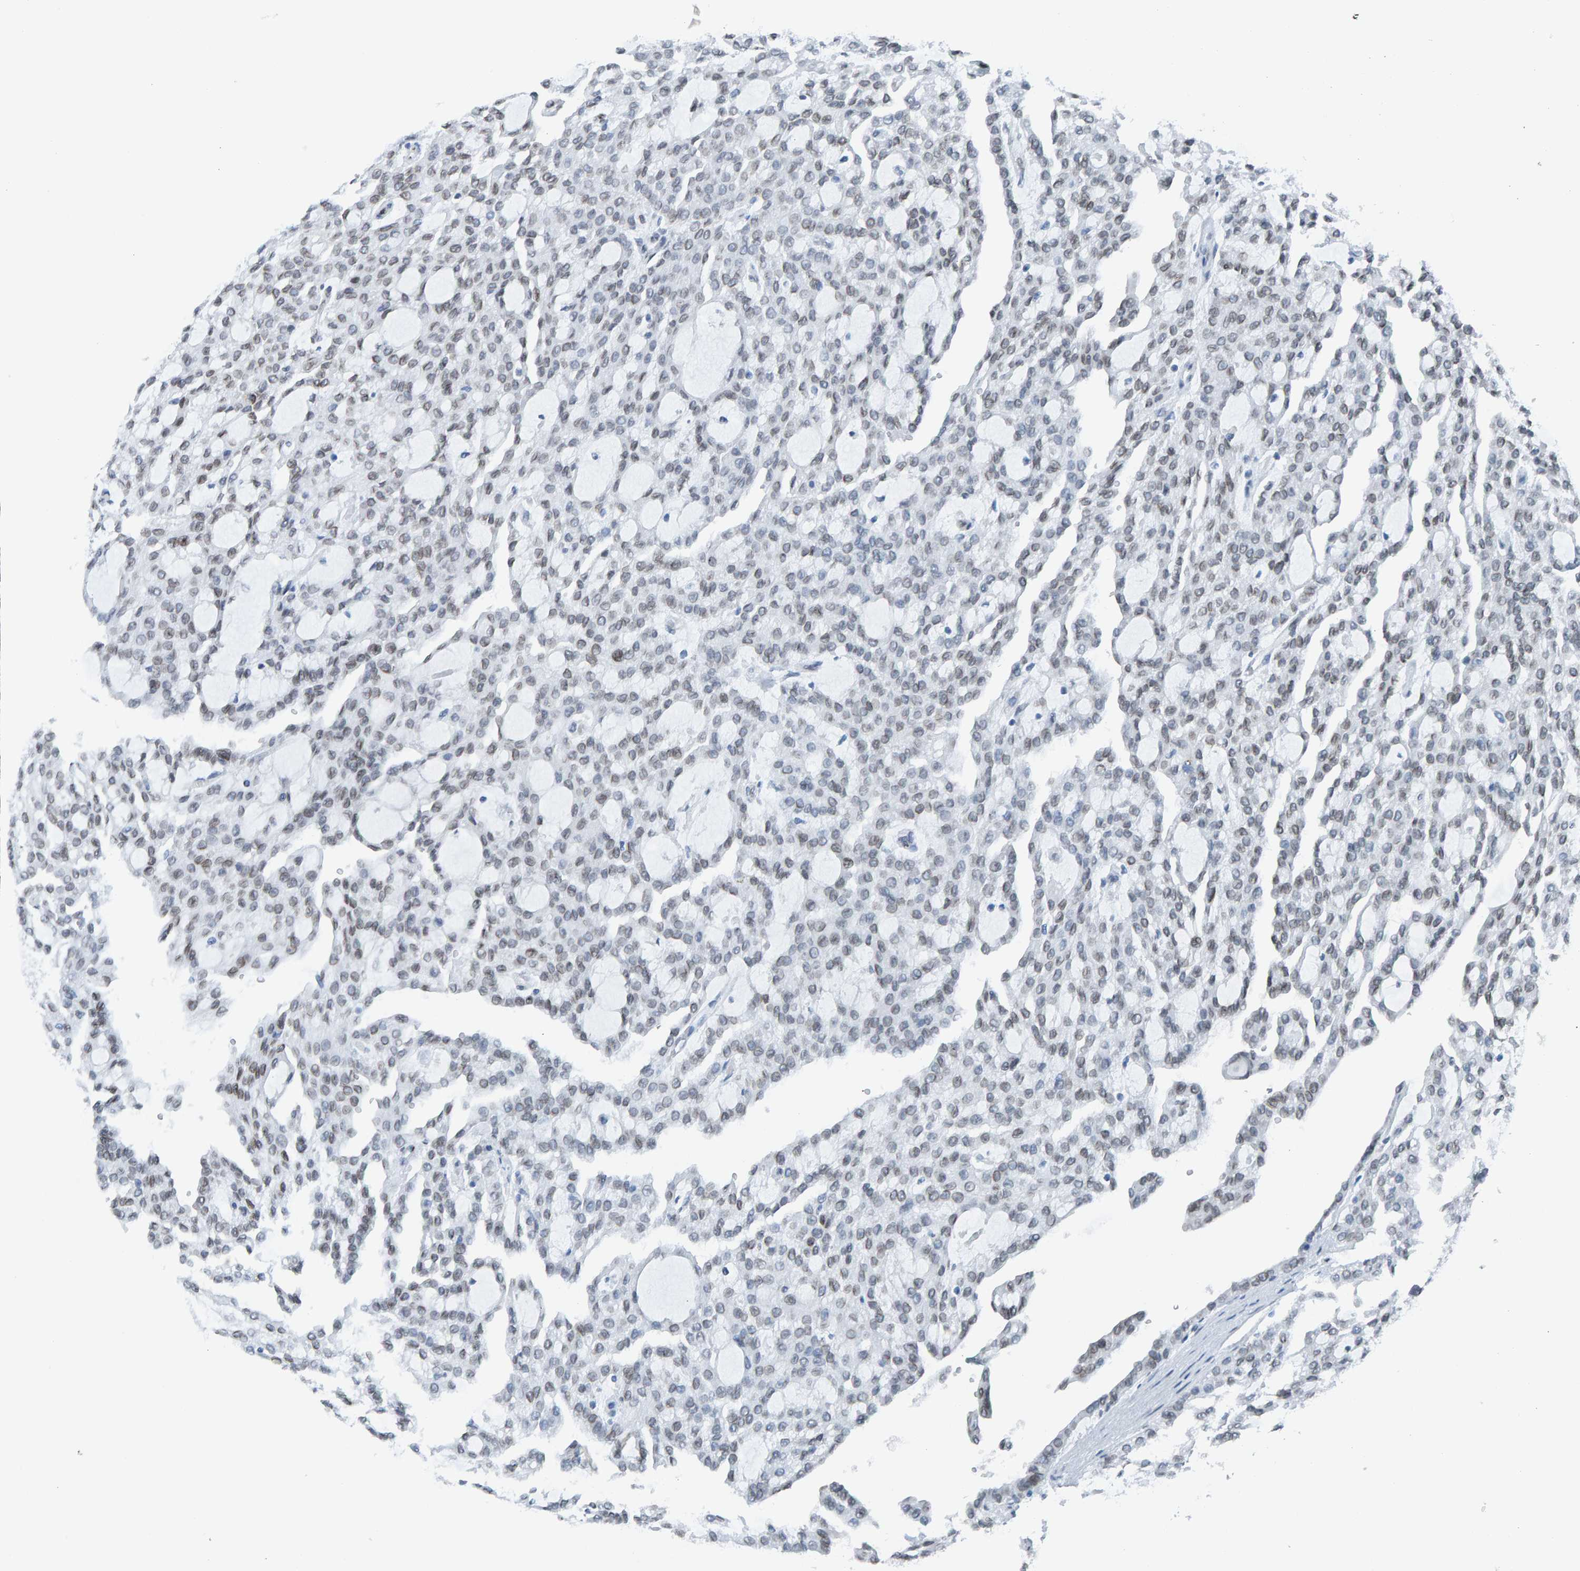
{"staining": {"intensity": "weak", "quantity": "<25%", "location": "nuclear"}, "tissue": "renal cancer", "cell_type": "Tumor cells", "image_type": "cancer", "snomed": [{"axis": "morphology", "description": "Adenocarcinoma, NOS"}, {"axis": "topography", "description": "Kidney"}], "caption": "This is an IHC photomicrograph of human renal adenocarcinoma. There is no expression in tumor cells.", "gene": "LMNB2", "patient": {"sex": "male", "age": 63}}